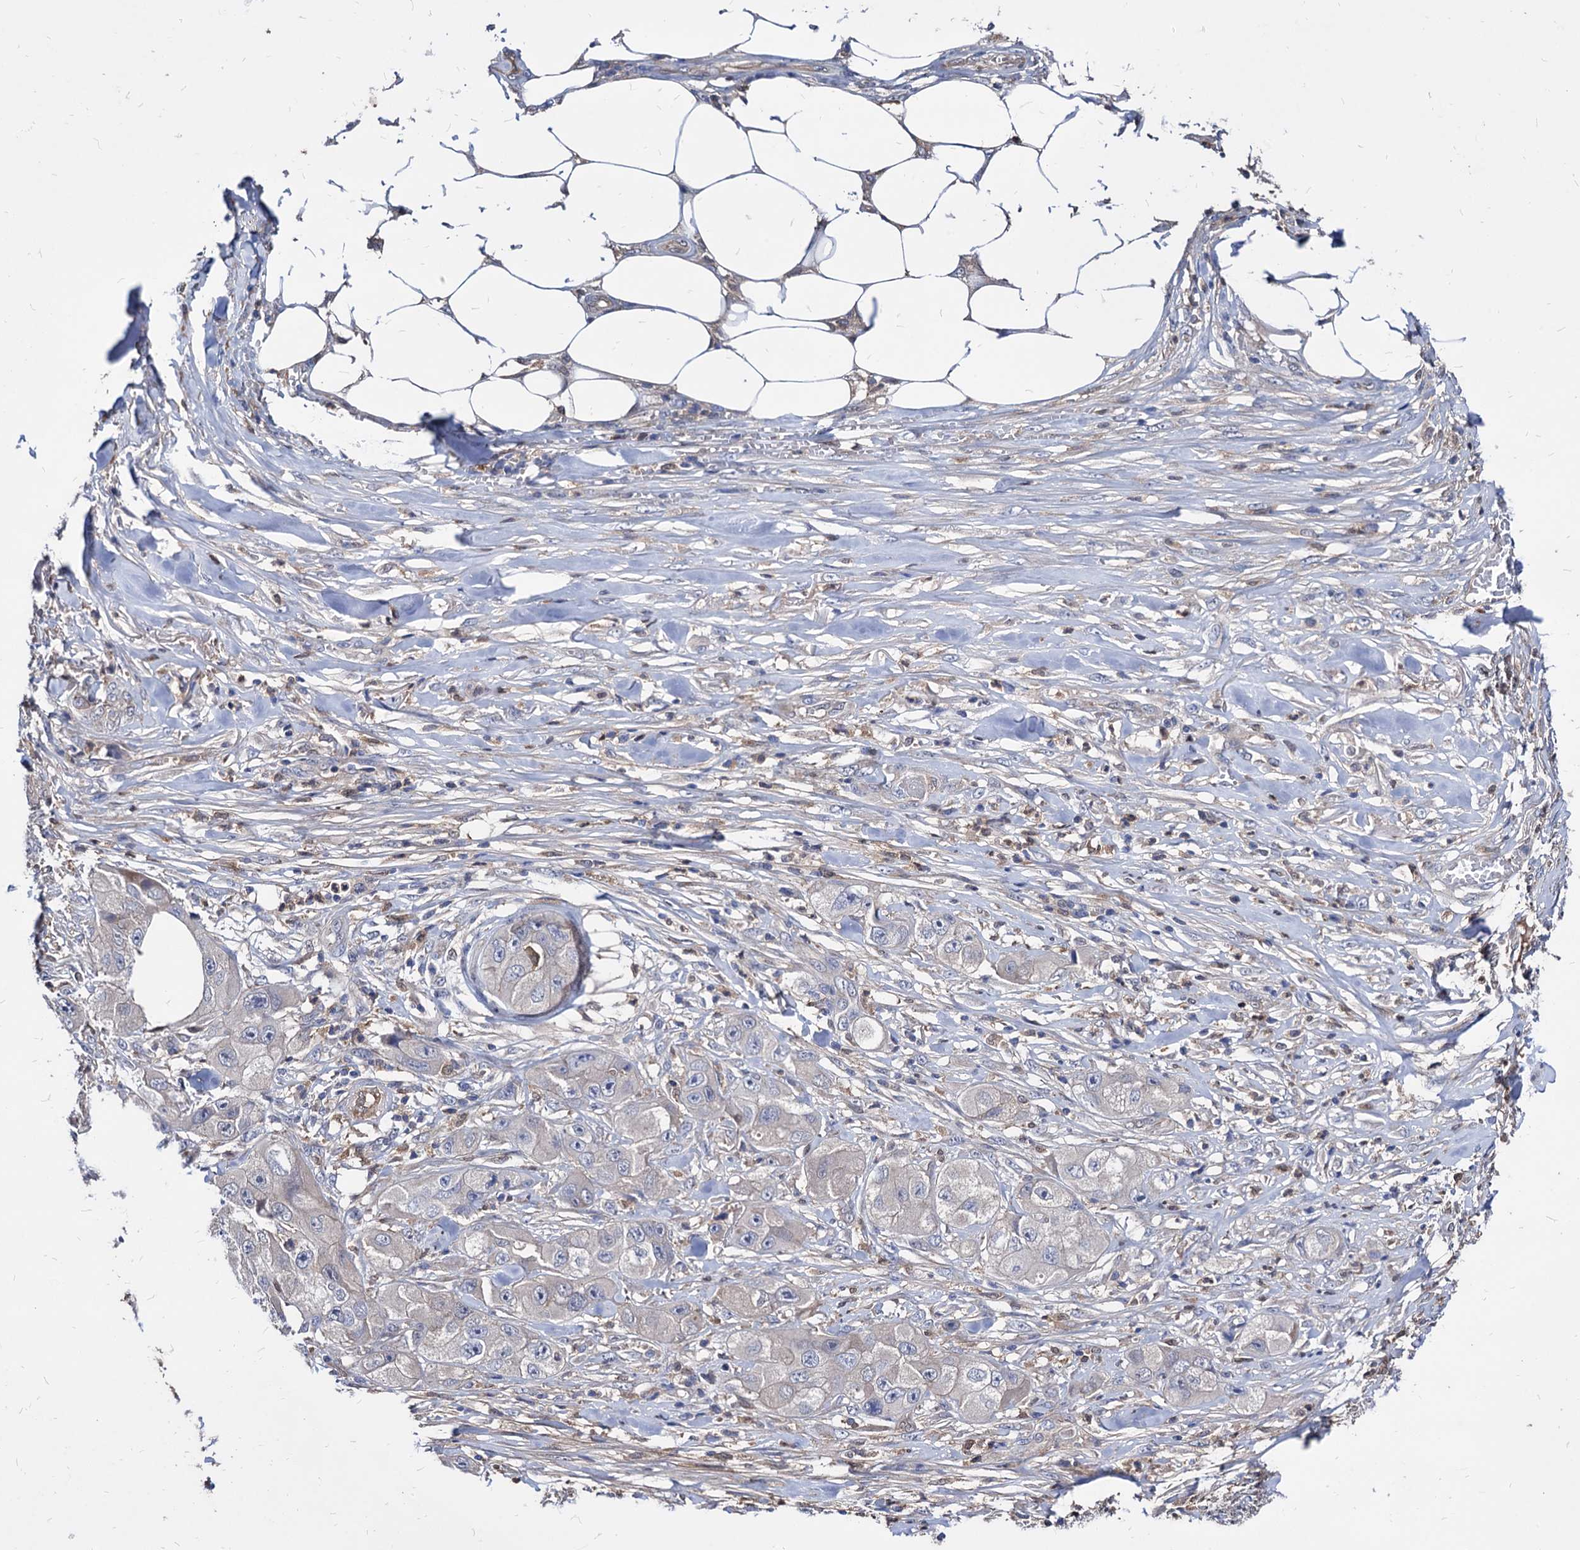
{"staining": {"intensity": "negative", "quantity": "none", "location": "none"}, "tissue": "skin cancer", "cell_type": "Tumor cells", "image_type": "cancer", "snomed": [{"axis": "morphology", "description": "Squamous cell carcinoma, NOS"}, {"axis": "topography", "description": "Skin"}, {"axis": "topography", "description": "Subcutis"}], "caption": "Photomicrograph shows no significant protein staining in tumor cells of skin squamous cell carcinoma.", "gene": "CPPED1", "patient": {"sex": "male", "age": 73}}